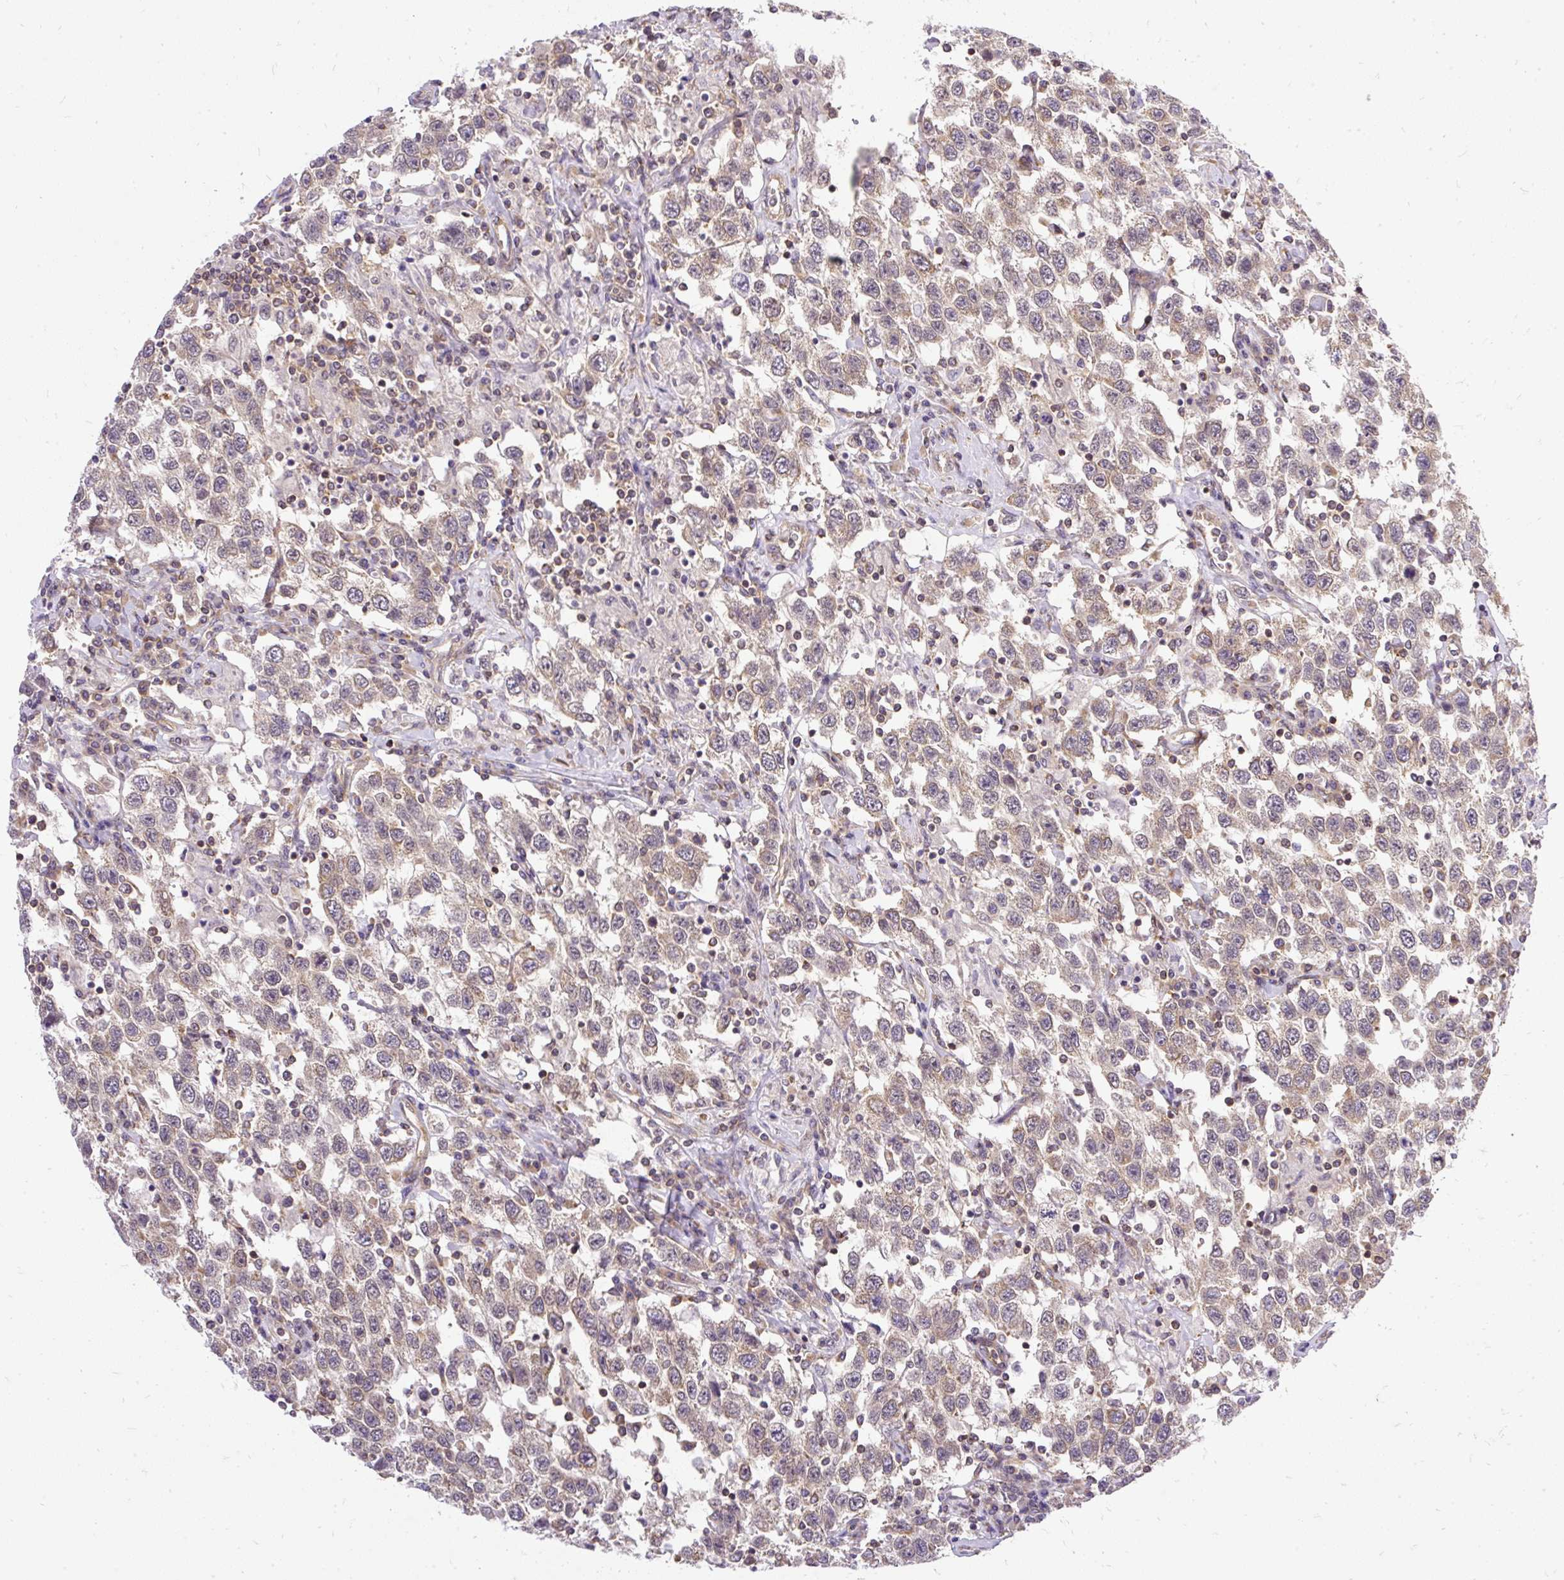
{"staining": {"intensity": "weak", "quantity": "25%-75%", "location": "cytoplasmic/membranous"}, "tissue": "testis cancer", "cell_type": "Tumor cells", "image_type": "cancer", "snomed": [{"axis": "morphology", "description": "Seminoma, NOS"}, {"axis": "topography", "description": "Testis"}], "caption": "A histopathology image of human seminoma (testis) stained for a protein reveals weak cytoplasmic/membranous brown staining in tumor cells. (DAB IHC with brightfield microscopy, high magnification).", "gene": "TRIM17", "patient": {"sex": "male", "age": 41}}